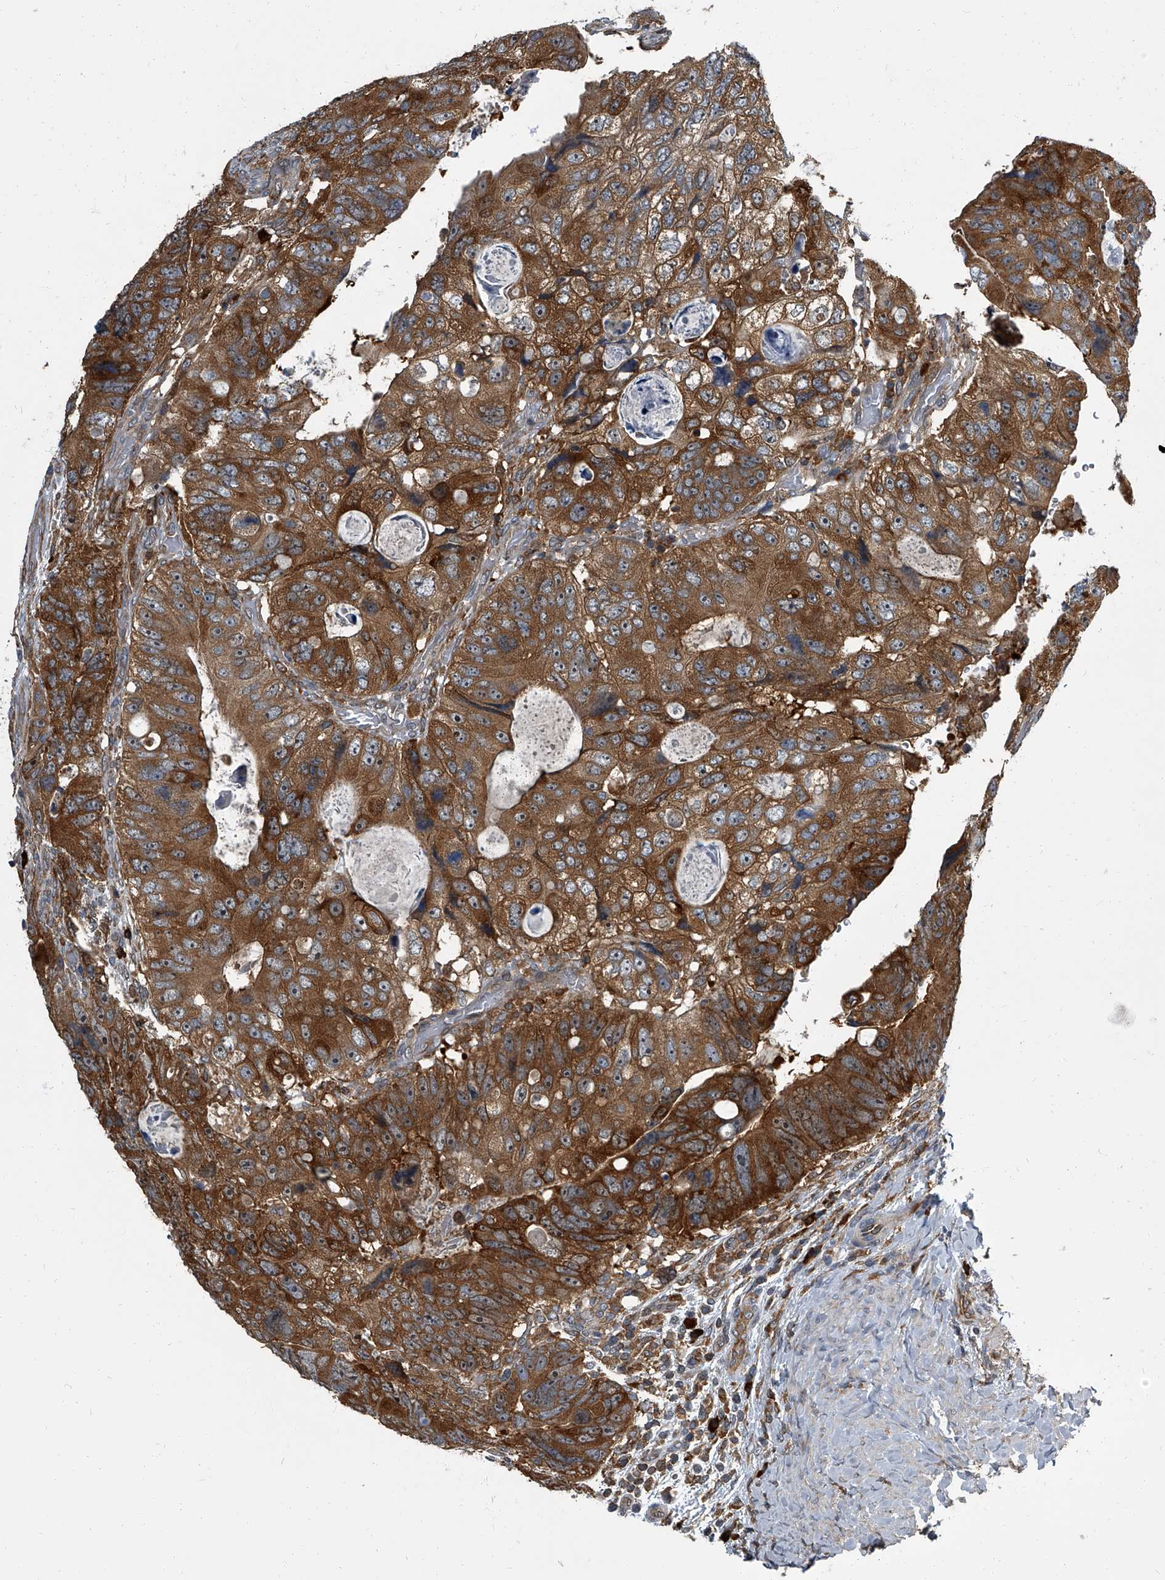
{"staining": {"intensity": "strong", "quantity": ">75%", "location": "cytoplasmic/membranous"}, "tissue": "colorectal cancer", "cell_type": "Tumor cells", "image_type": "cancer", "snomed": [{"axis": "morphology", "description": "Adenocarcinoma, NOS"}, {"axis": "topography", "description": "Rectum"}], "caption": "A photomicrograph of human colorectal cancer stained for a protein reveals strong cytoplasmic/membranous brown staining in tumor cells.", "gene": "CDV3", "patient": {"sex": "male", "age": 59}}